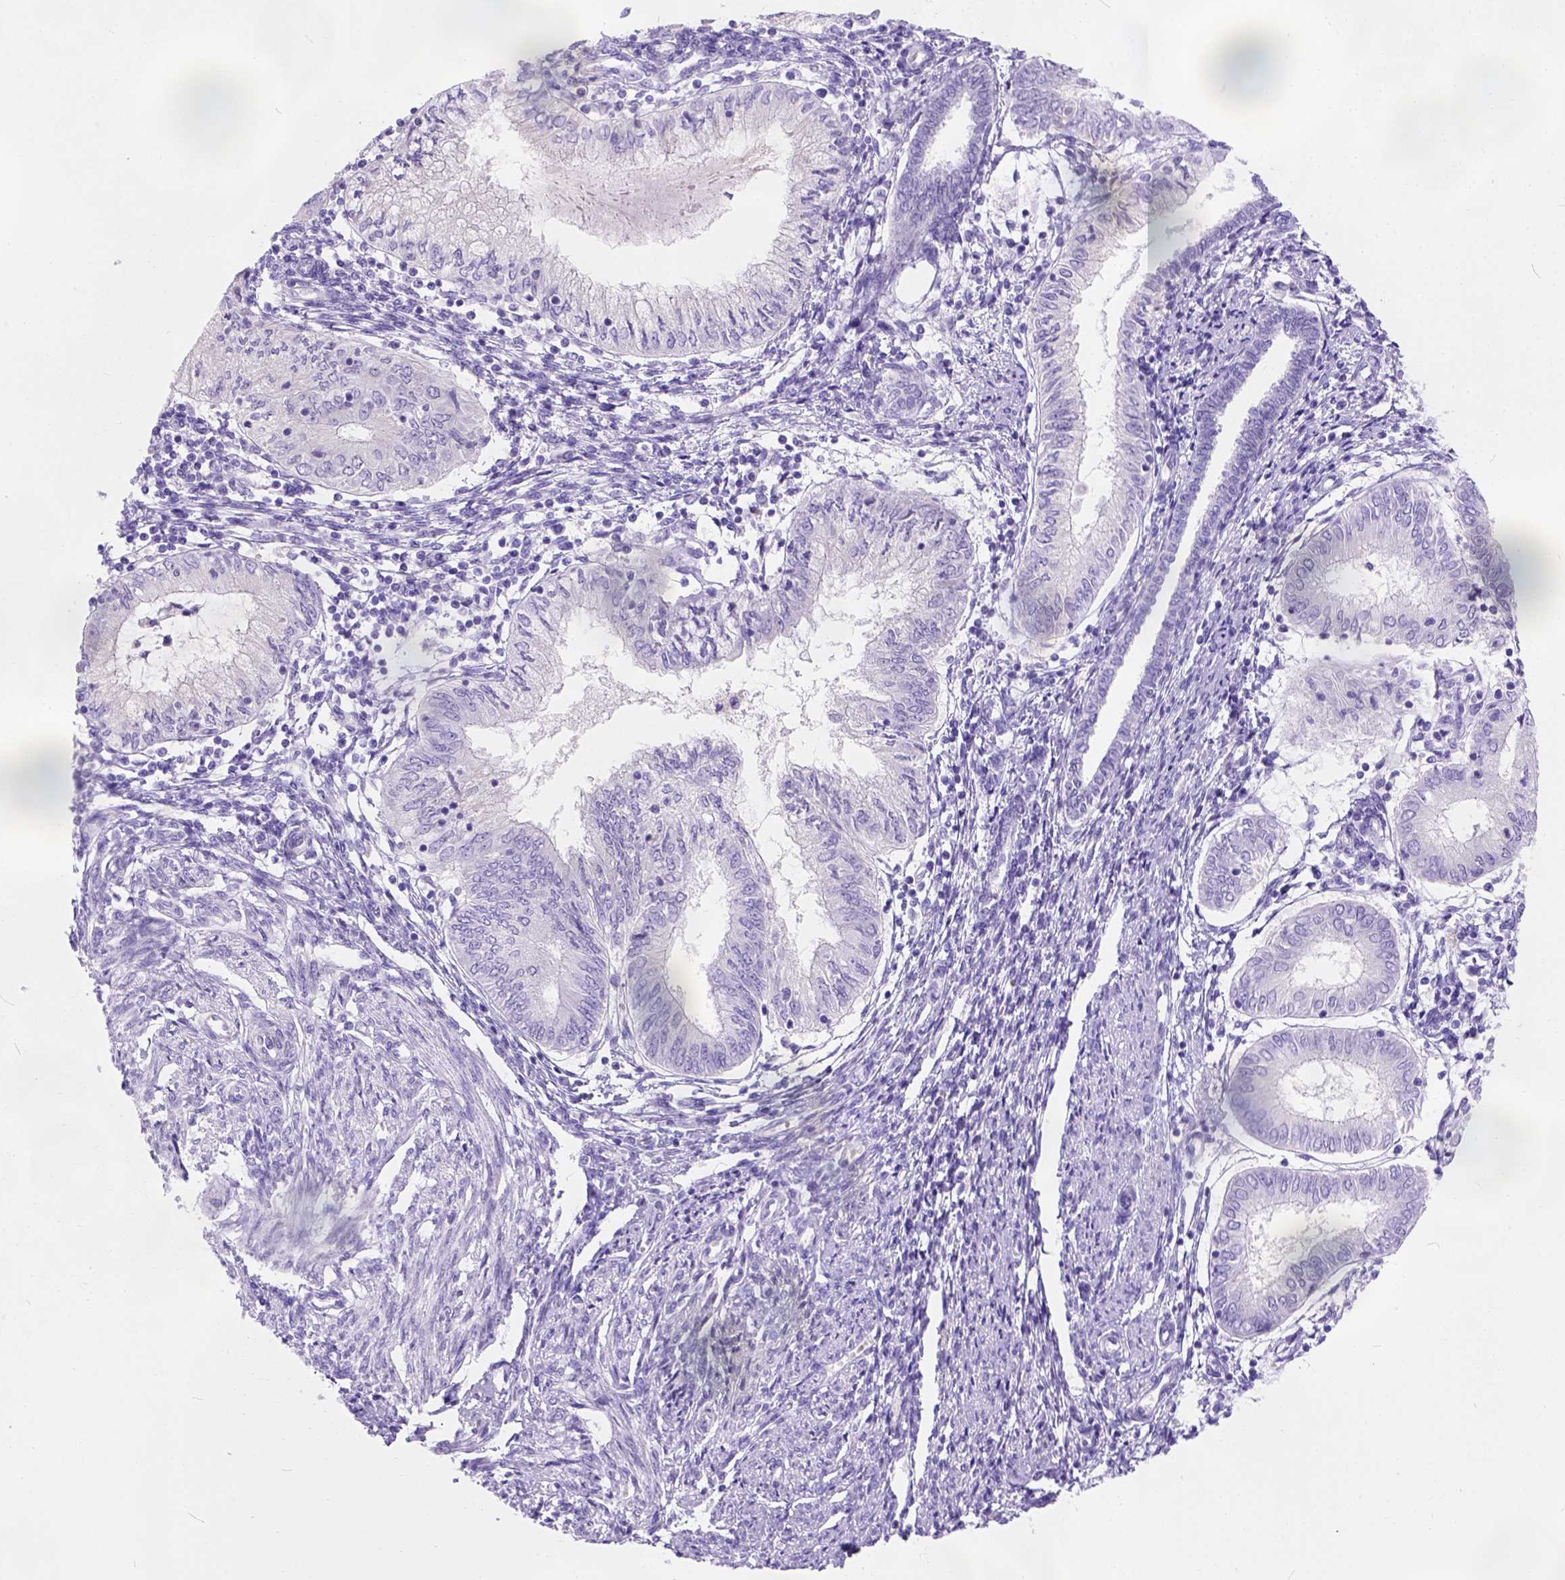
{"staining": {"intensity": "negative", "quantity": "none", "location": "none"}, "tissue": "endometrial cancer", "cell_type": "Tumor cells", "image_type": "cancer", "snomed": [{"axis": "morphology", "description": "Adenocarcinoma, NOS"}, {"axis": "topography", "description": "Endometrium"}], "caption": "IHC image of human endometrial cancer (adenocarcinoma) stained for a protein (brown), which exhibits no positivity in tumor cells.", "gene": "PHF7", "patient": {"sex": "female", "age": 68}}